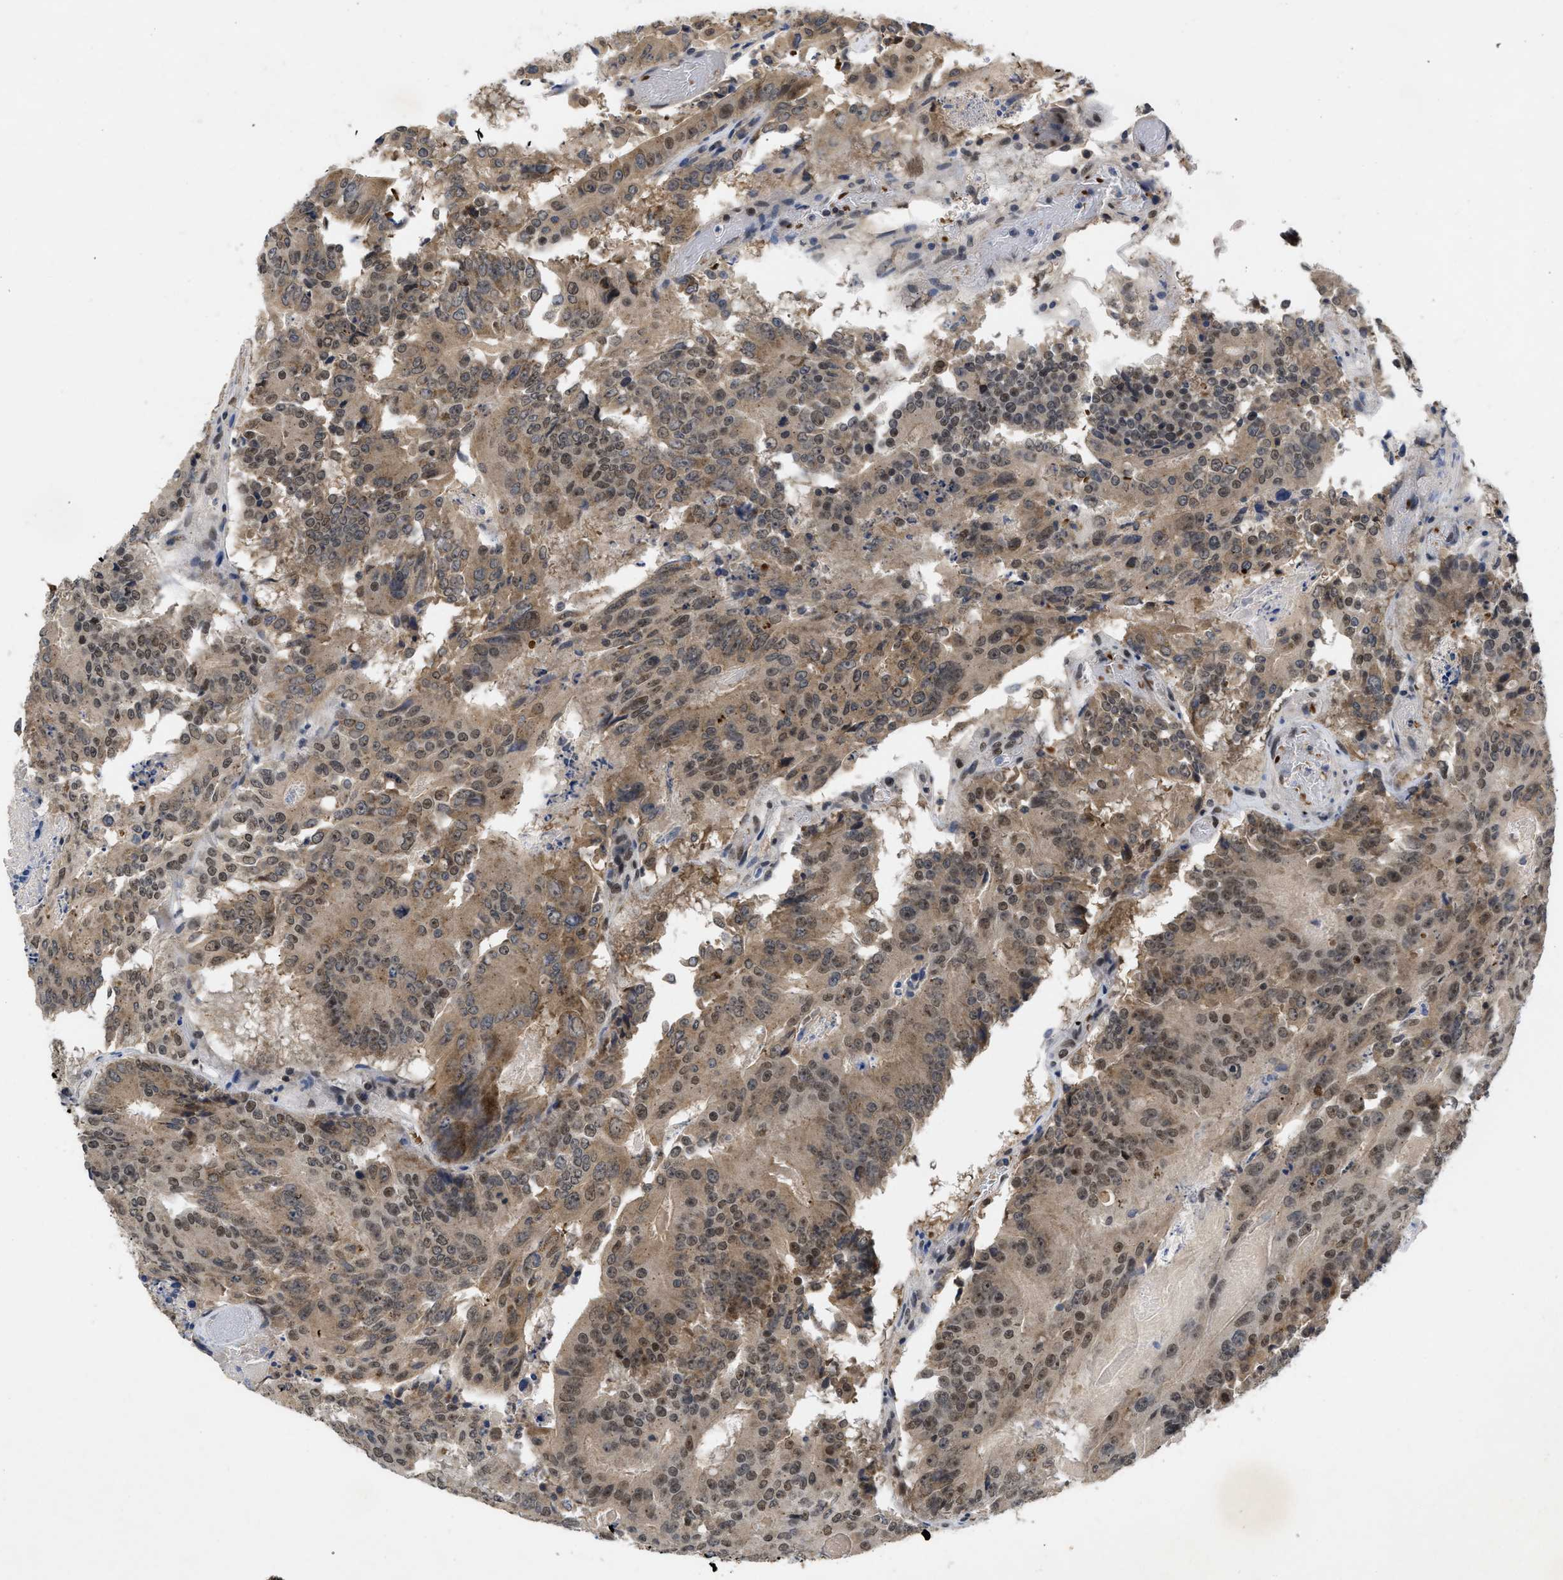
{"staining": {"intensity": "moderate", "quantity": ">75%", "location": "cytoplasmic/membranous,nuclear"}, "tissue": "colorectal cancer", "cell_type": "Tumor cells", "image_type": "cancer", "snomed": [{"axis": "morphology", "description": "Adenocarcinoma, NOS"}, {"axis": "topography", "description": "Colon"}], "caption": "Immunohistochemical staining of colorectal cancer (adenocarcinoma) demonstrates medium levels of moderate cytoplasmic/membranous and nuclear protein positivity in about >75% of tumor cells. (Stains: DAB (3,3'-diaminobenzidine) in brown, nuclei in blue, Microscopy: brightfield microscopy at high magnification).", "gene": "ZNF346", "patient": {"sex": "male", "age": 87}}